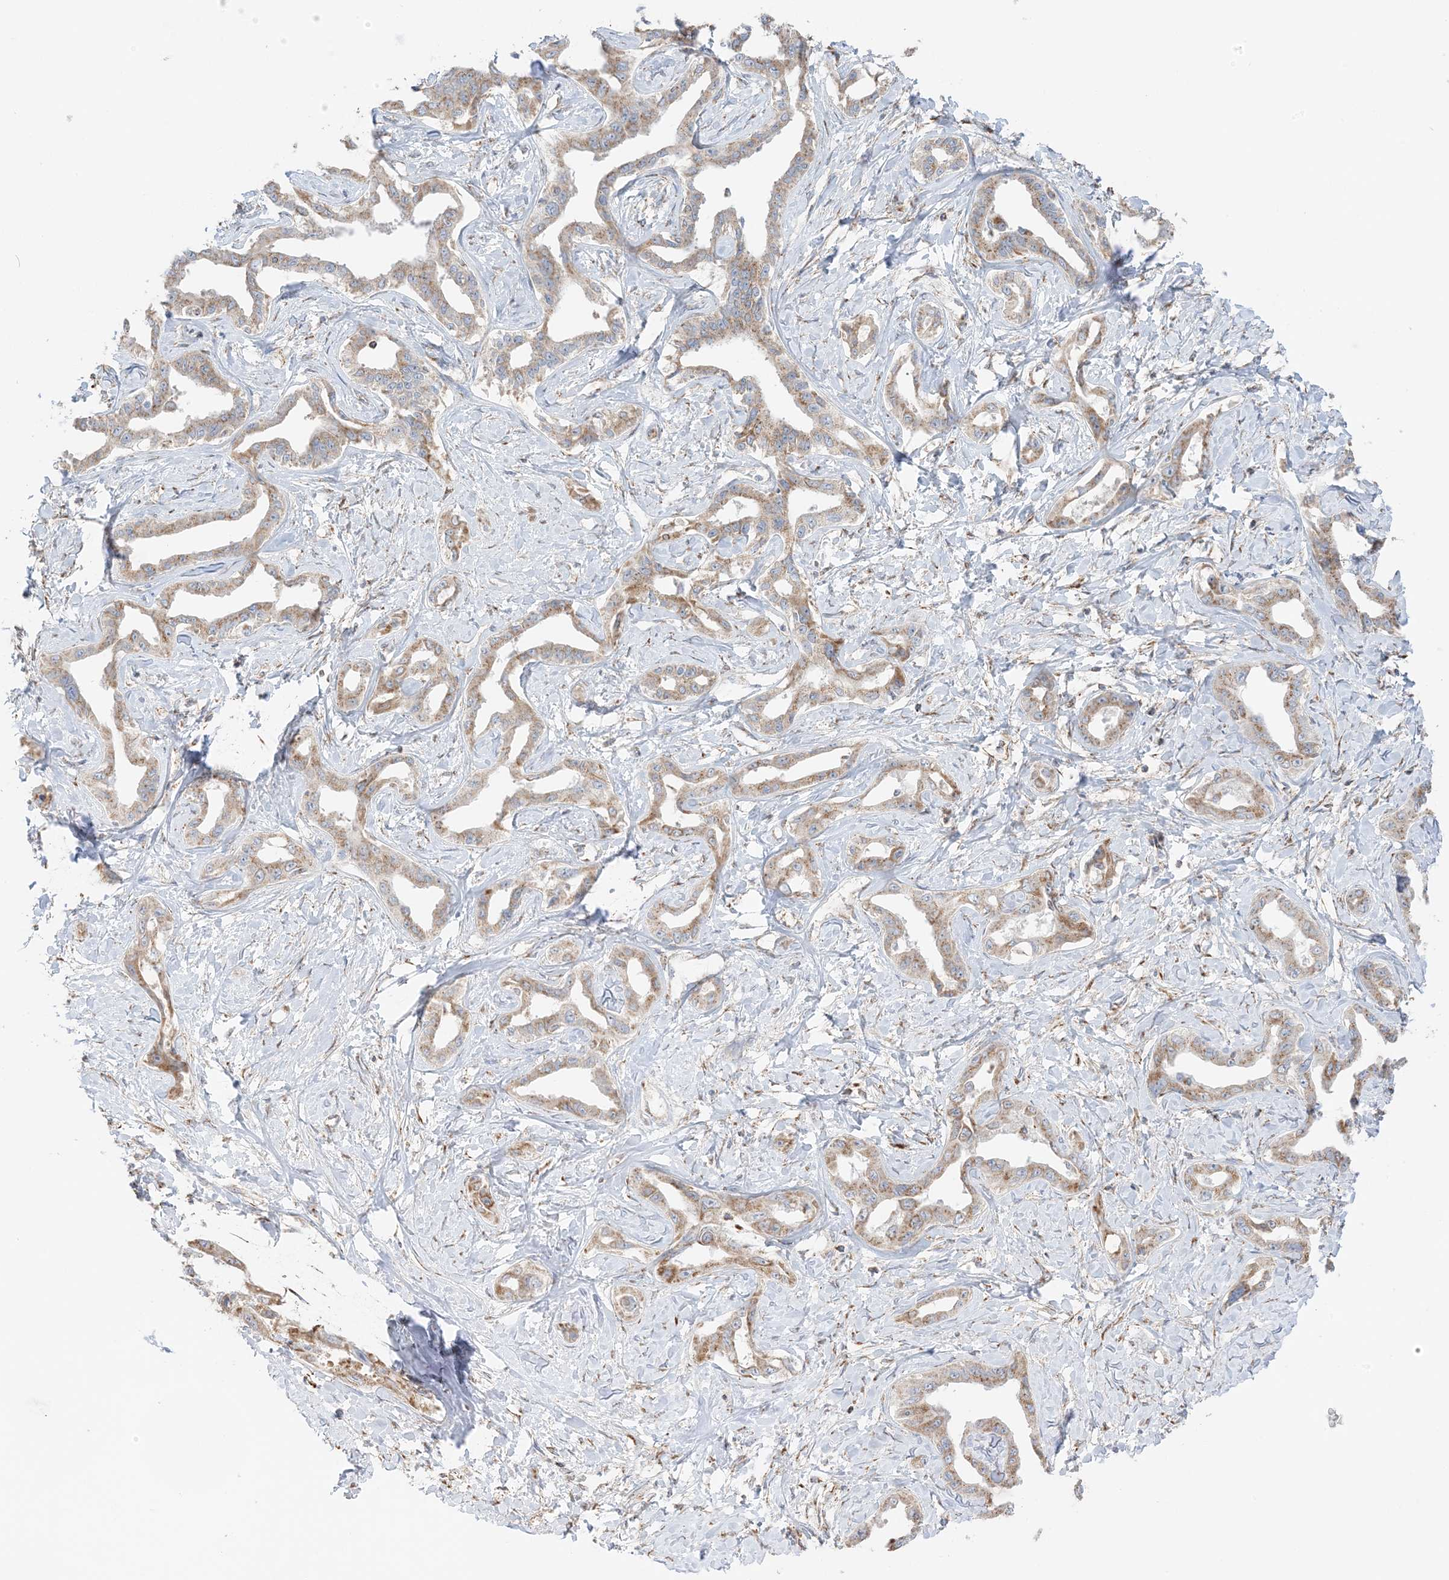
{"staining": {"intensity": "moderate", "quantity": ">75%", "location": "cytoplasmic/membranous"}, "tissue": "liver cancer", "cell_type": "Tumor cells", "image_type": "cancer", "snomed": [{"axis": "morphology", "description": "Cholangiocarcinoma"}, {"axis": "topography", "description": "Liver"}], "caption": "Human cholangiocarcinoma (liver) stained with a protein marker reveals moderate staining in tumor cells.", "gene": "SLC25A12", "patient": {"sex": "male", "age": 59}}